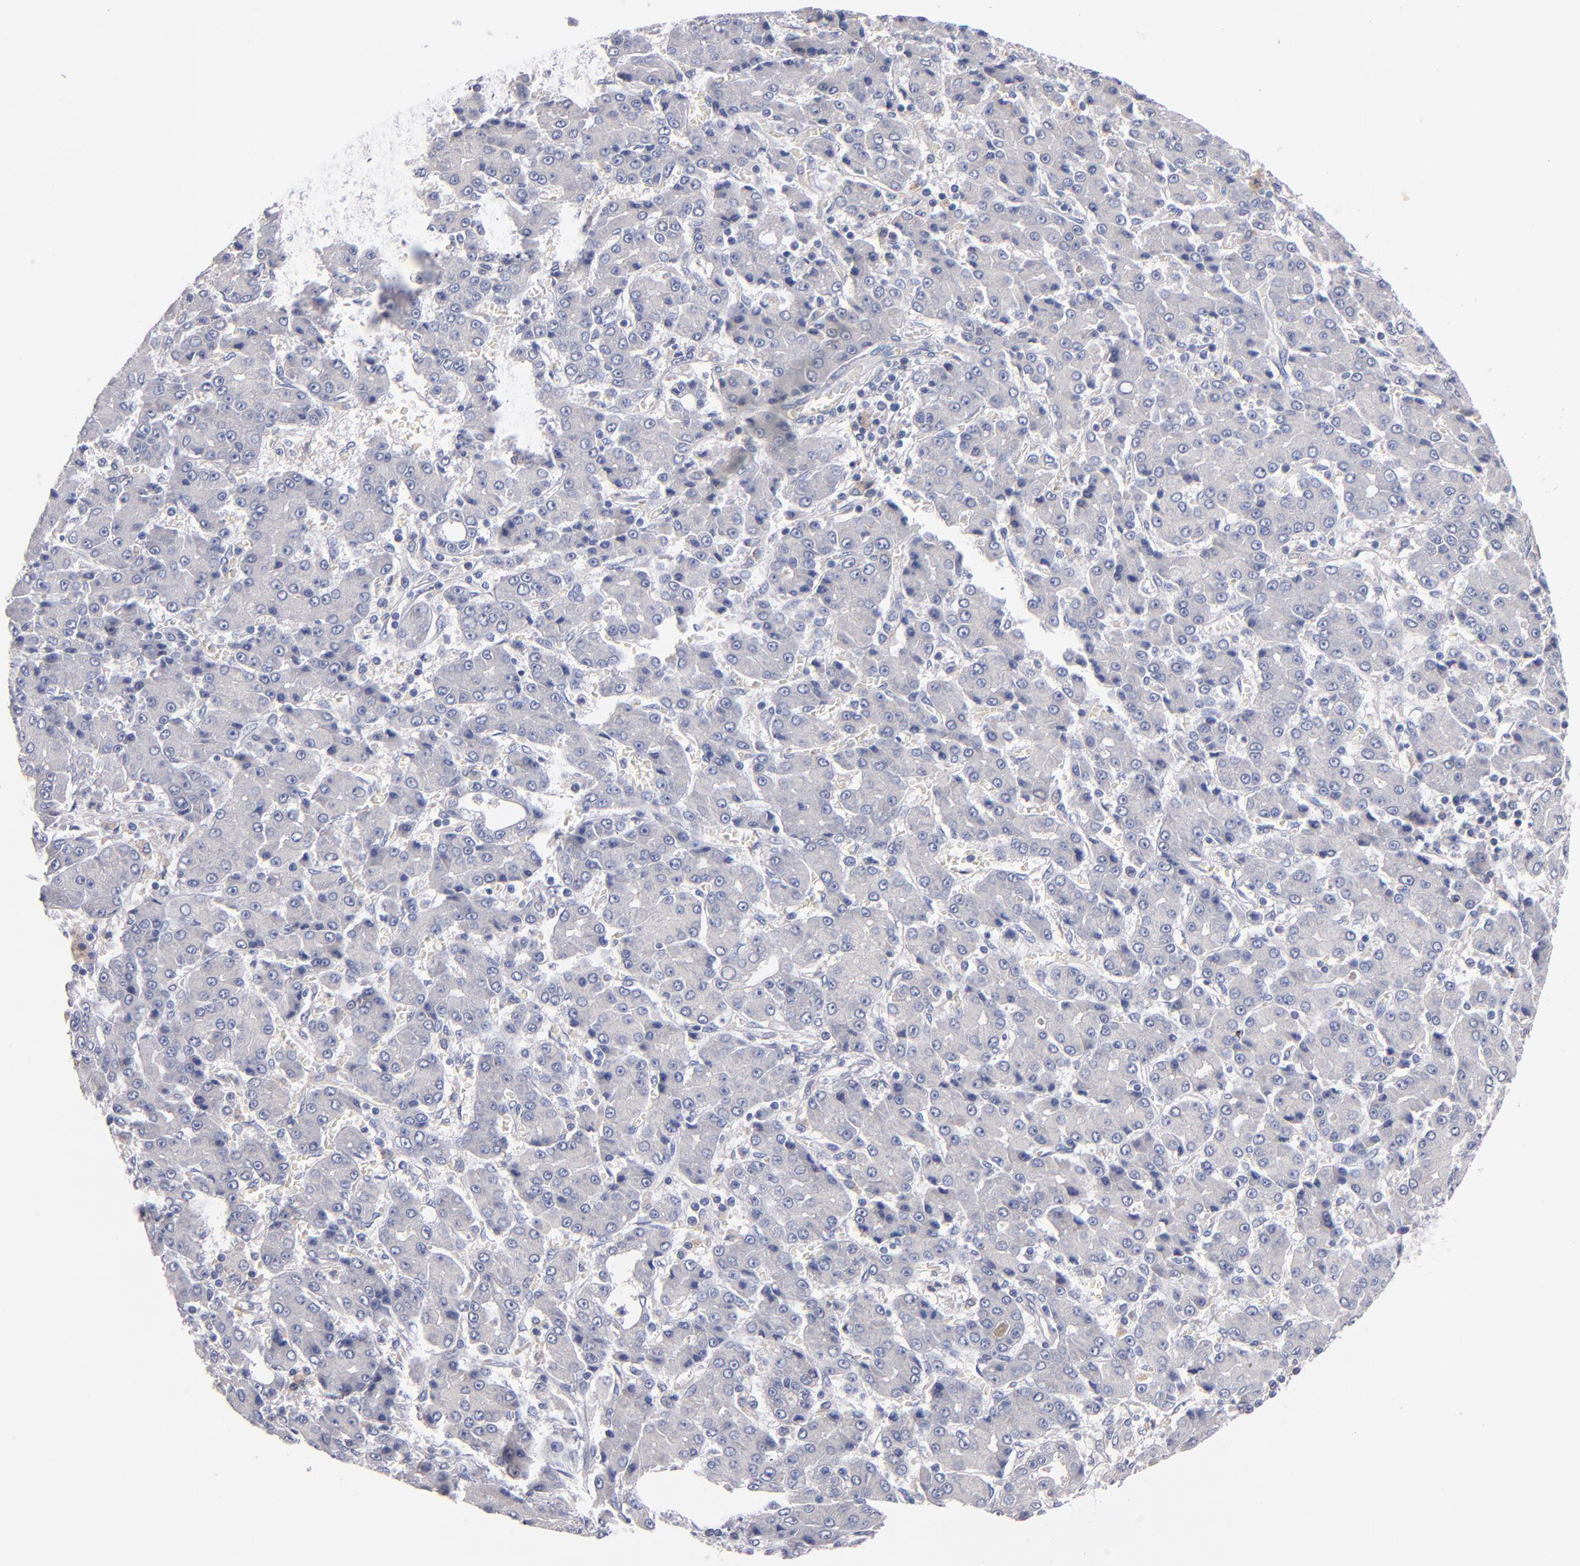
{"staining": {"intensity": "negative", "quantity": "none", "location": "none"}, "tissue": "liver cancer", "cell_type": "Tumor cells", "image_type": "cancer", "snomed": [{"axis": "morphology", "description": "Carcinoma, Hepatocellular, NOS"}, {"axis": "topography", "description": "Liver"}], "caption": "Tumor cells are negative for brown protein staining in liver hepatocellular carcinoma. (Brightfield microscopy of DAB immunohistochemistry (IHC) at high magnification).", "gene": "CNTNAP2", "patient": {"sex": "male", "age": 69}}